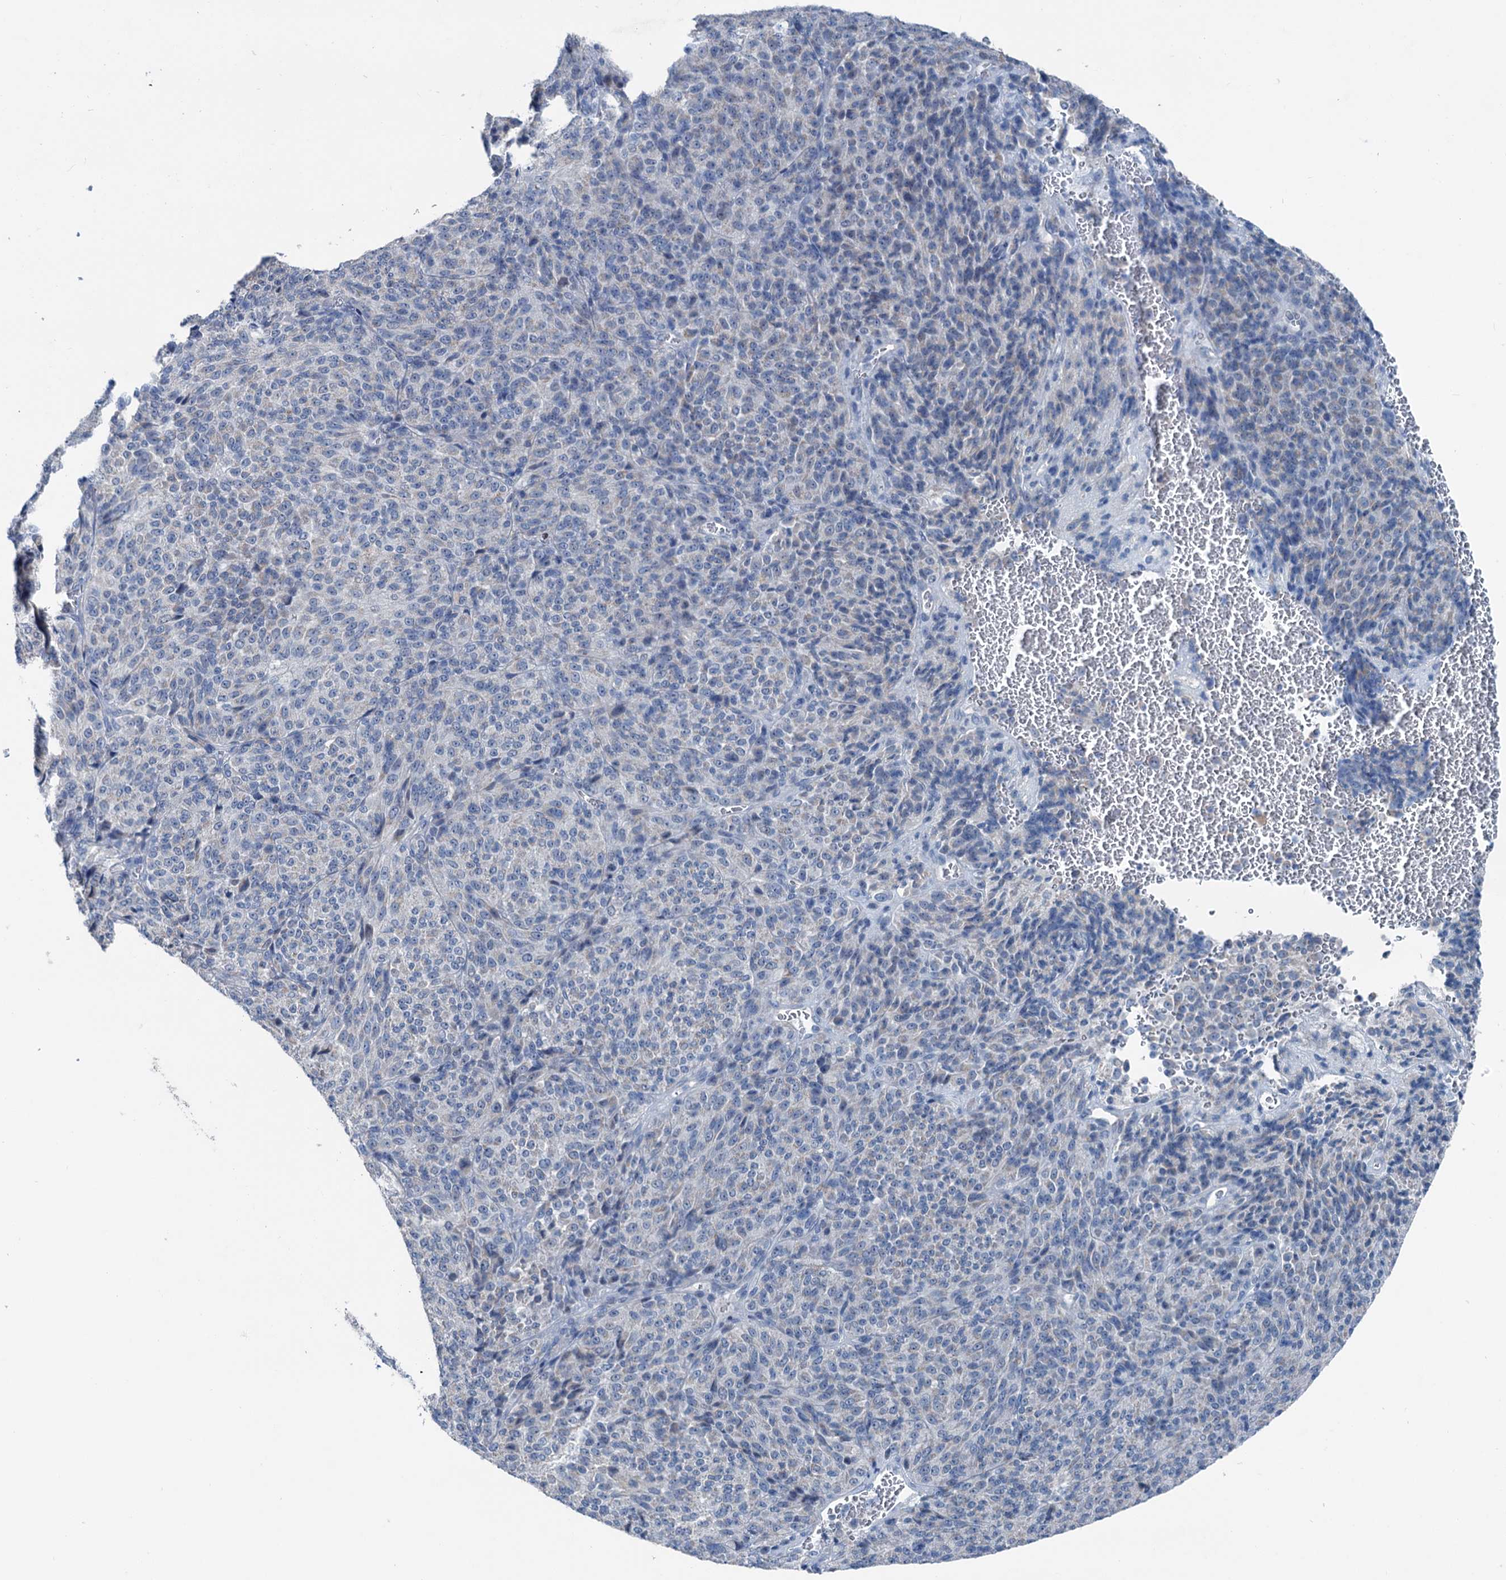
{"staining": {"intensity": "negative", "quantity": "none", "location": "none"}, "tissue": "melanoma", "cell_type": "Tumor cells", "image_type": "cancer", "snomed": [{"axis": "morphology", "description": "Malignant melanoma, Metastatic site"}, {"axis": "topography", "description": "Brain"}], "caption": "This is an immunohistochemistry (IHC) photomicrograph of human malignant melanoma (metastatic site). There is no positivity in tumor cells.", "gene": "ELP4", "patient": {"sex": "female", "age": 56}}